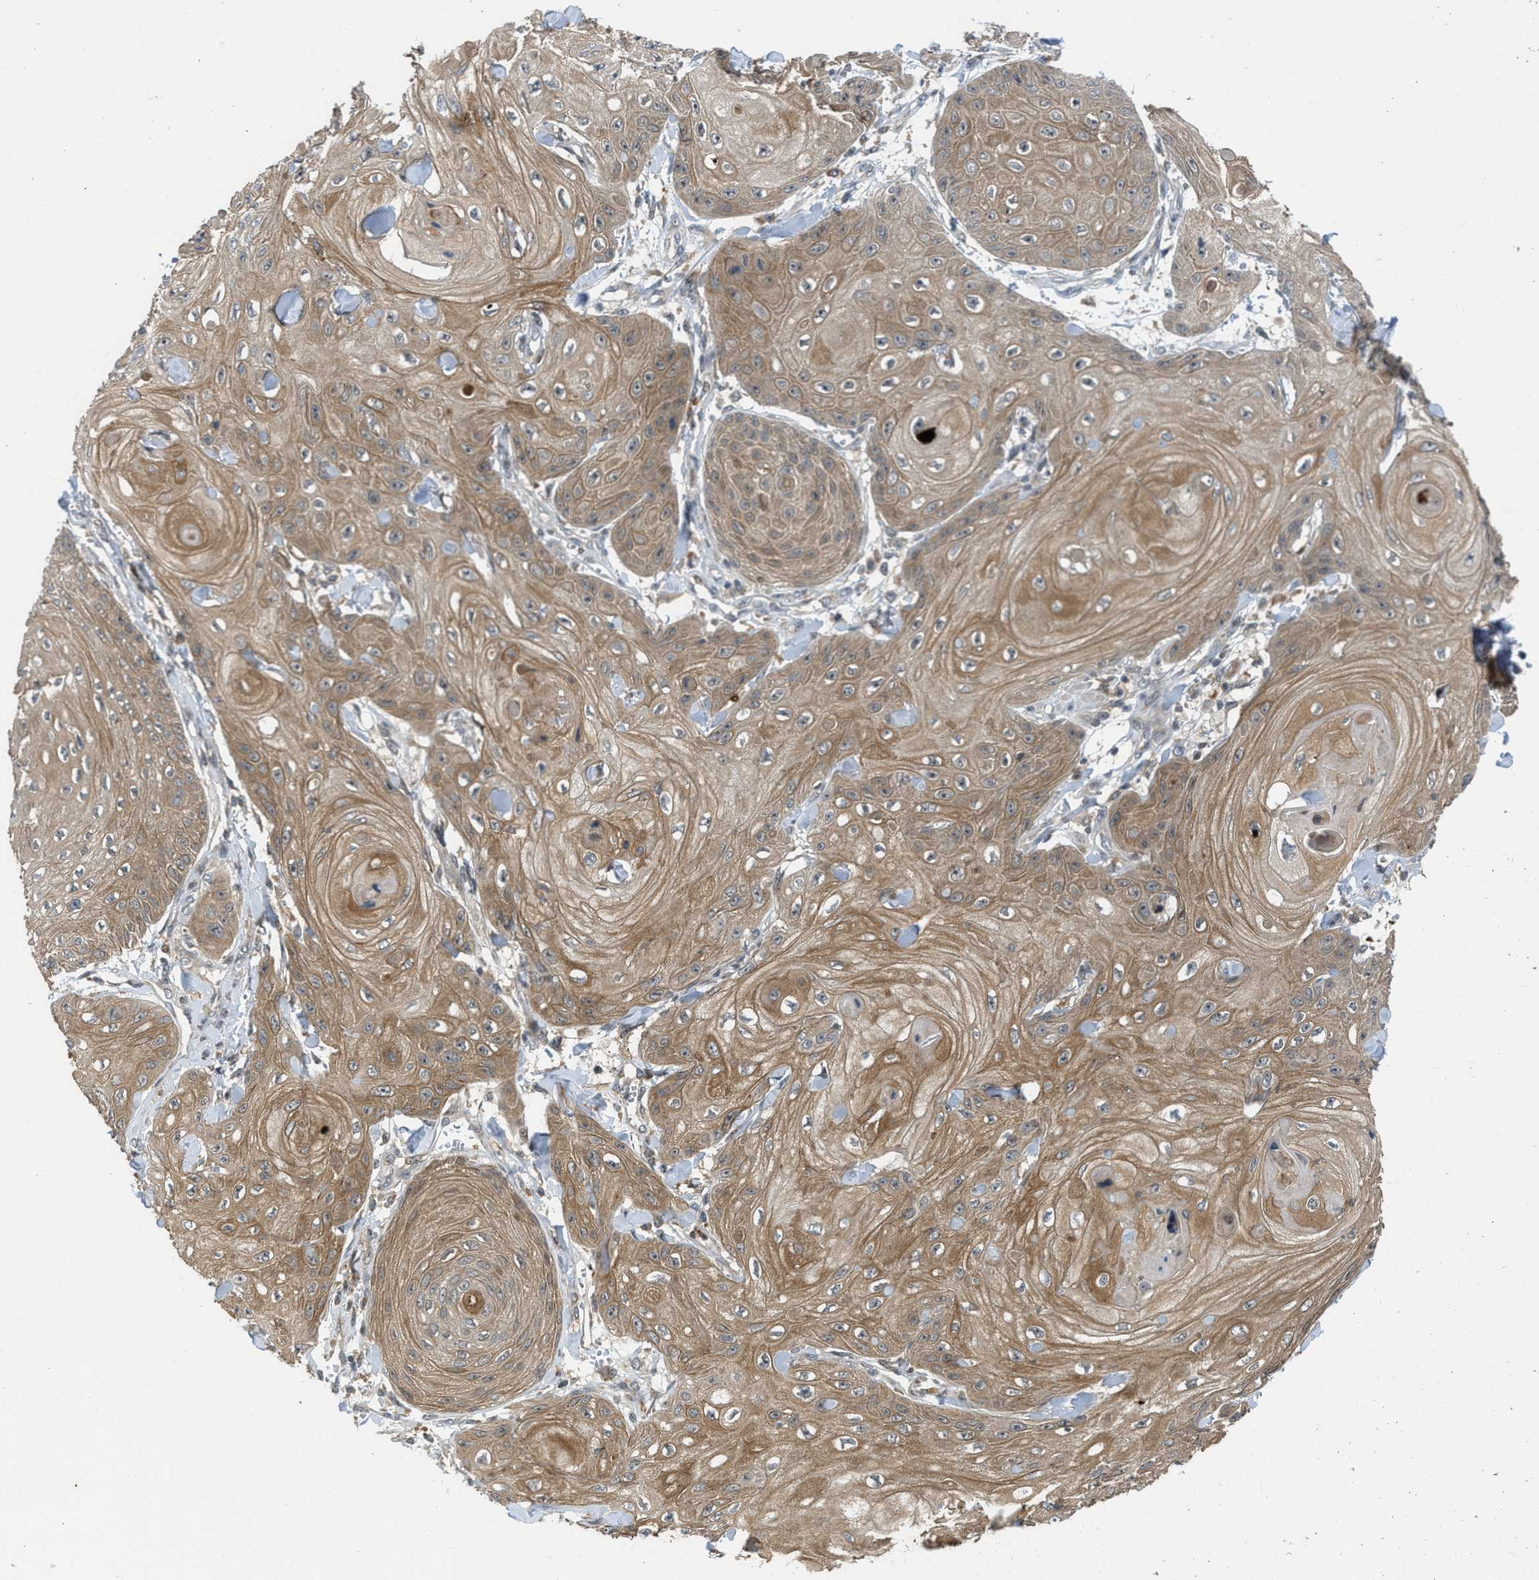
{"staining": {"intensity": "moderate", "quantity": ">75%", "location": "cytoplasmic/membranous"}, "tissue": "skin cancer", "cell_type": "Tumor cells", "image_type": "cancer", "snomed": [{"axis": "morphology", "description": "Squamous cell carcinoma, NOS"}, {"axis": "topography", "description": "Skin"}], "caption": "Approximately >75% of tumor cells in skin squamous cell carcinoma exhibit moderate cytoplasmic/membranous protein staining as visualized by brown immunohistochemical staining.", "gene": "DNAJC28", "patient": {"sex": "male", "age": 74}}